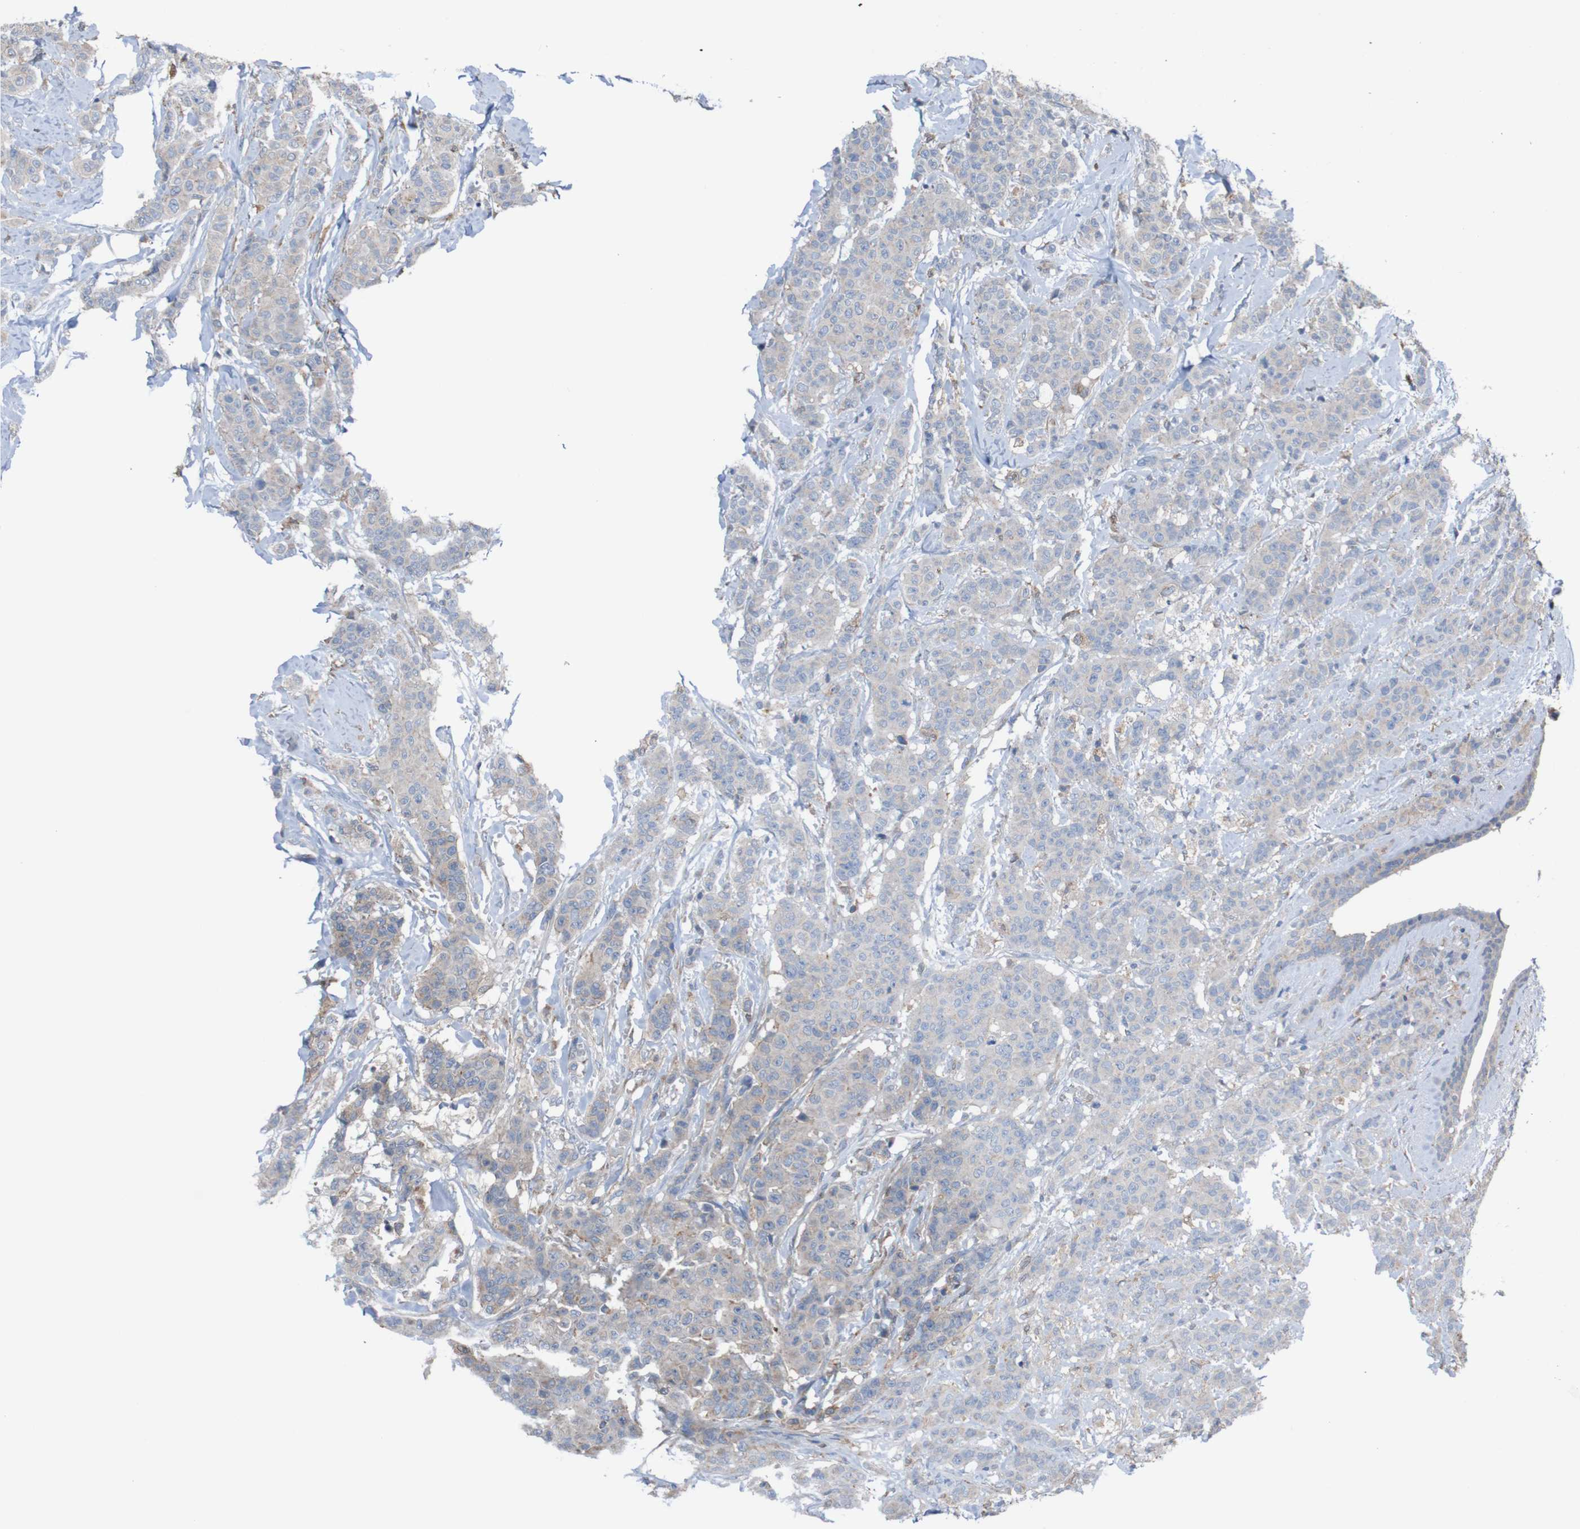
{"staining": {"intensity": "weak", "quantity": ">75%", "location": "cytoplasmic/membranous"}, "tissue": "breast cancer", "cell_type": "Tumor cells", "image_type": "cancer", "snomed": [{"axis": "morphology", "description": "Normal tissue, NOS"}, {"axis": "morphology", "description": "Duct carcinoma"}, {"axis": "topography", "description": "Breast"}], "caption": "Immunohistochemistry image of neoplastic tissue: human breast cancer (infiltrating ductal carcinoma) stained using immunohistochemistry reveals low levels of weak protein expression localized specifically in the cytoplasmic/membranous of tumor cells, appearing as a cytoplasmic/membranous brown color.", "gene": "MINAR1", "patient": {"sex": "female", "age": 40}}